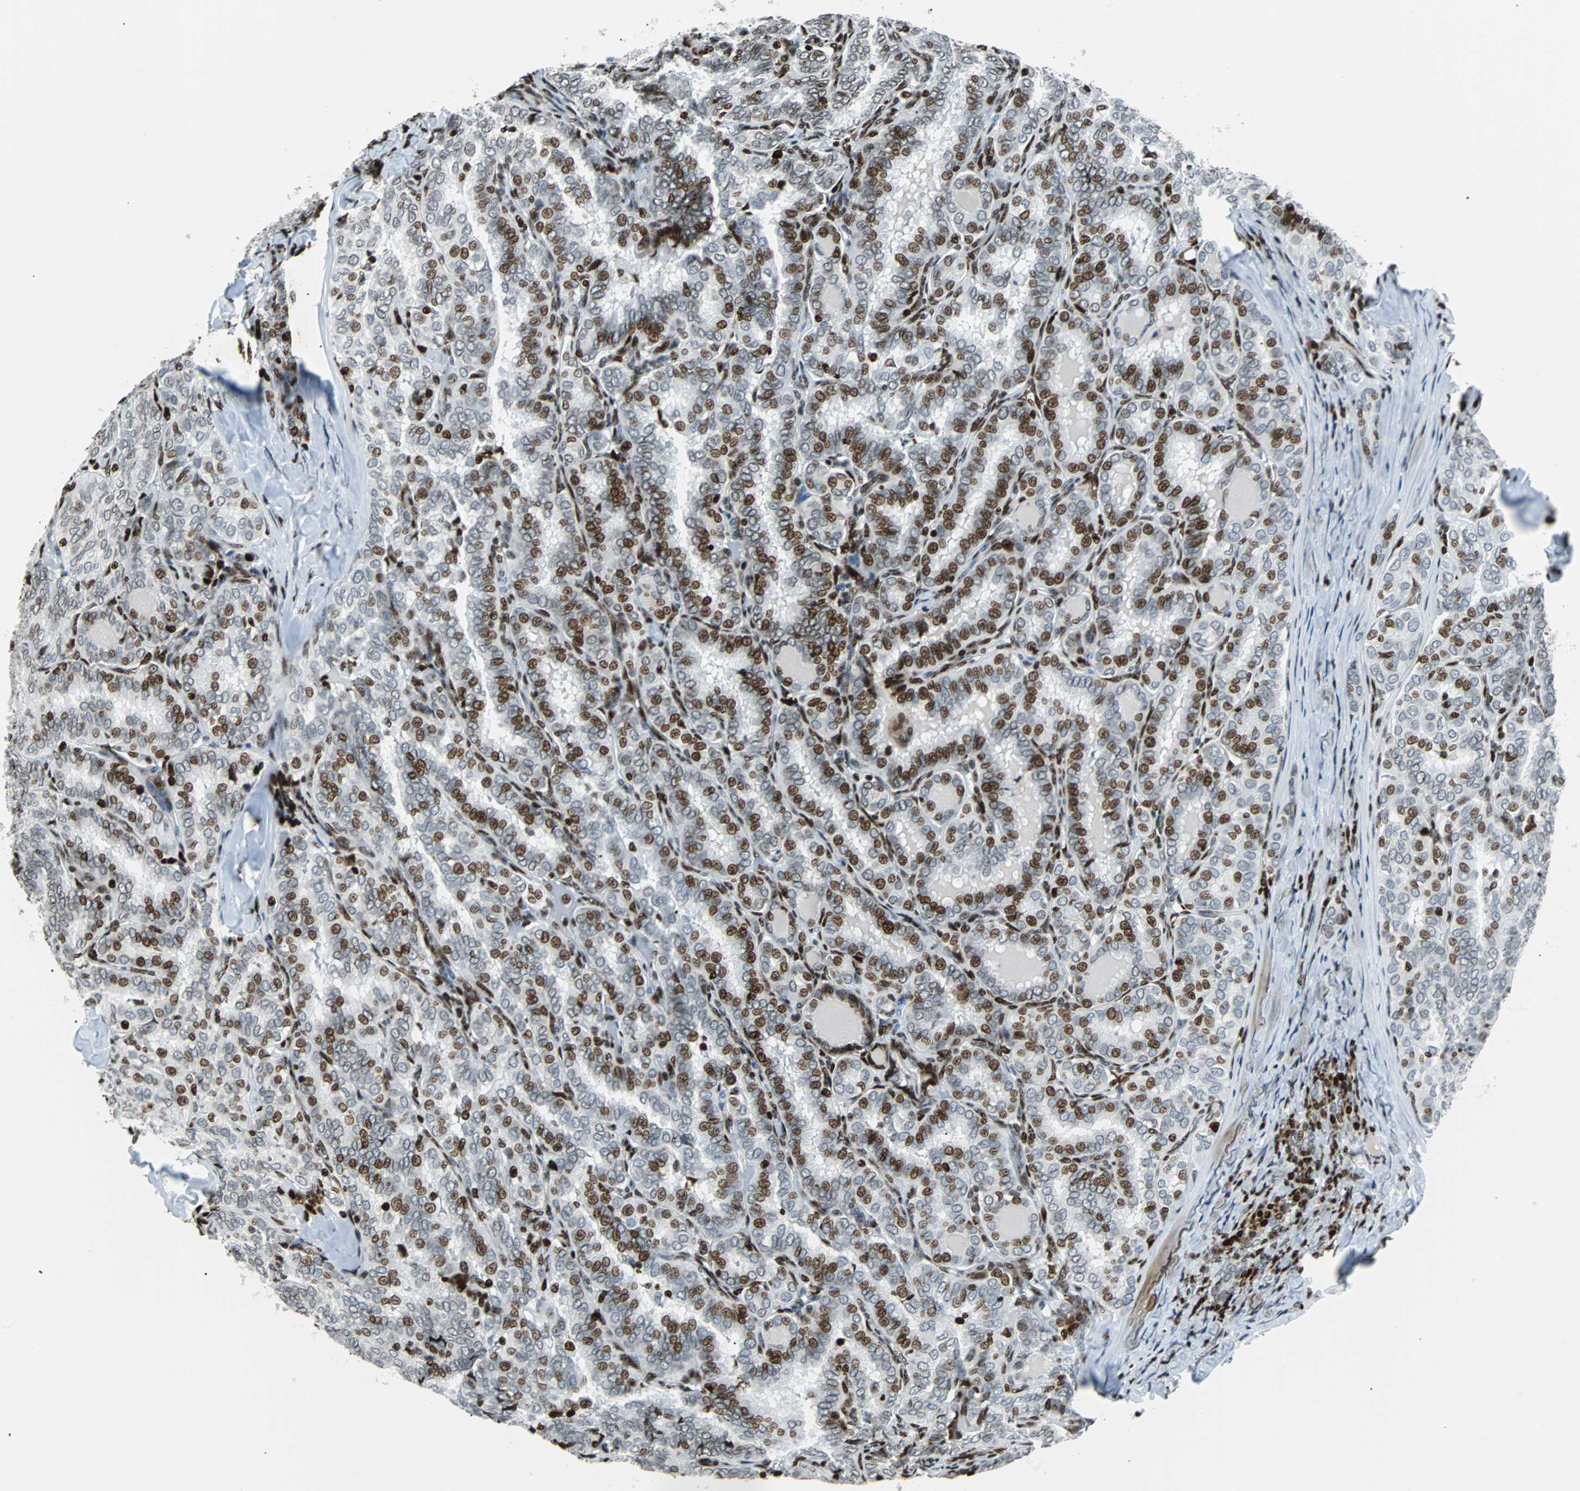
{"staining": {"intensity": "strong", "quantity": ">75%", "location": "nuclear"}, "tissue": "thyroid cancer", "cell_type": "Tumor cells", "image_type": "cancer", "snomed": [{"axis": "morphology", "description": "Normal tissue, NOS"}, {"axis": "morphology", "description": "Papillary adenocarcinoma, NOS"}, {"axis": "topography", "description": "Thyroid gland"}], "caption": "Strong nuclear protein positivity is present in approximately >75% of tumor cells in thyroid cancer (papillary adenocarcinoma). Using DAB (3,3'-diaminobenzidine) (brown) and hematoxylin (blue) stains, captured at high magnification using brightfield microscopy.", "gene": "ZNF131", "patient": {"sex": "female", "age": 30}}